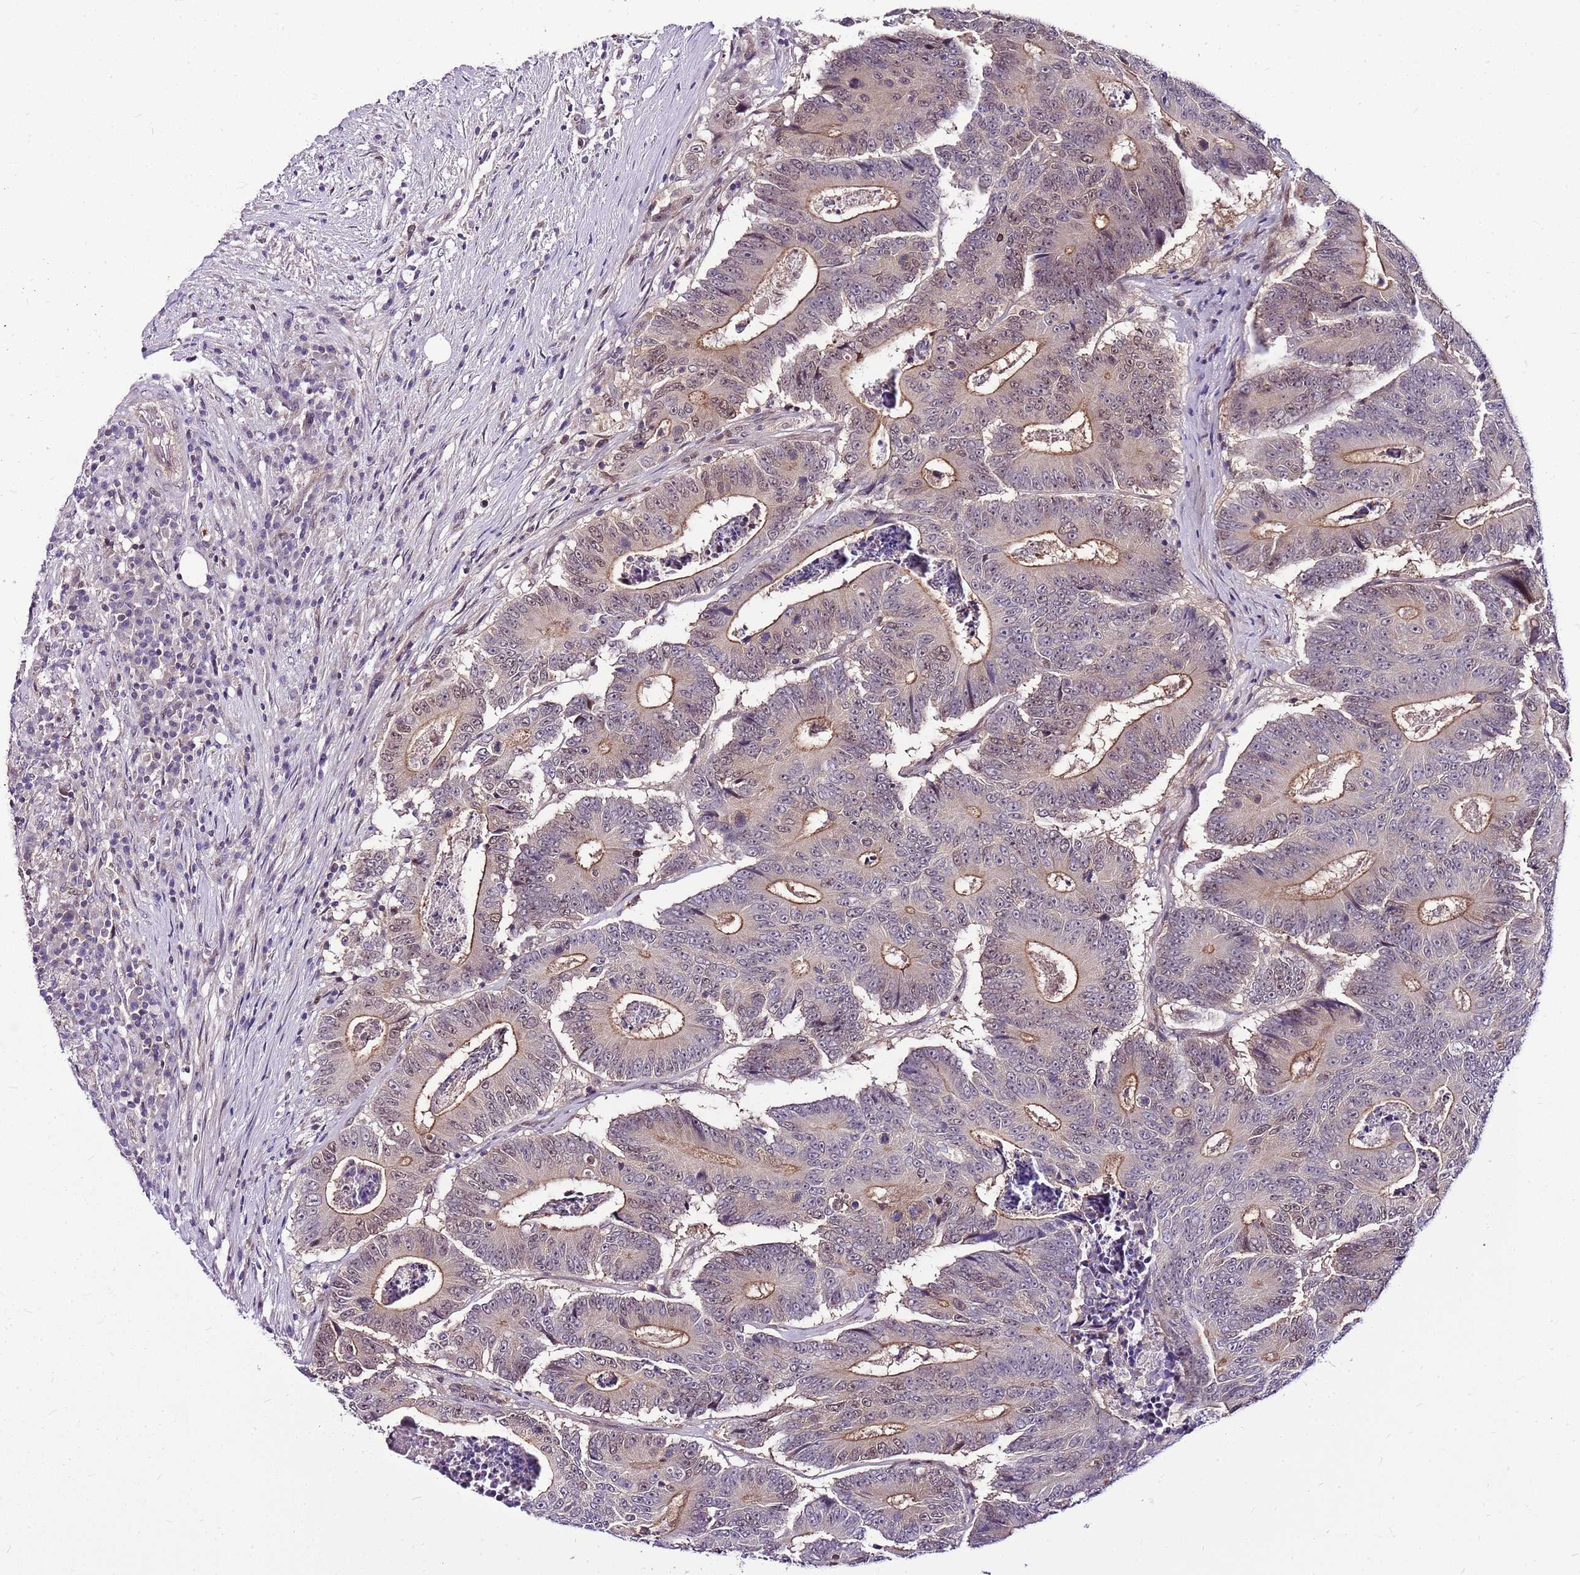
{"staining": {"intensity": "moderate", "quantity": "25%-75%", "location": "cytoplasmic/membranous"}, "tissue": "colorectal cancer", "cell_type": "Tumor cells", "image_type": "cancer", "snomed": [{"axis": "morphology", "description": "Adenocarcinoma, NOS"}, {"axis": "topography", "description": "Colon"}], "caption": "Immunohistochemistry (IHC) of human colorectal cancer demonstrates medium levels of moderate cytoplasmic/membranous expression in about 25%-75% of tumor cells.", "gene": "POLE3", "patient": {"sex": "male", "age": 83}}